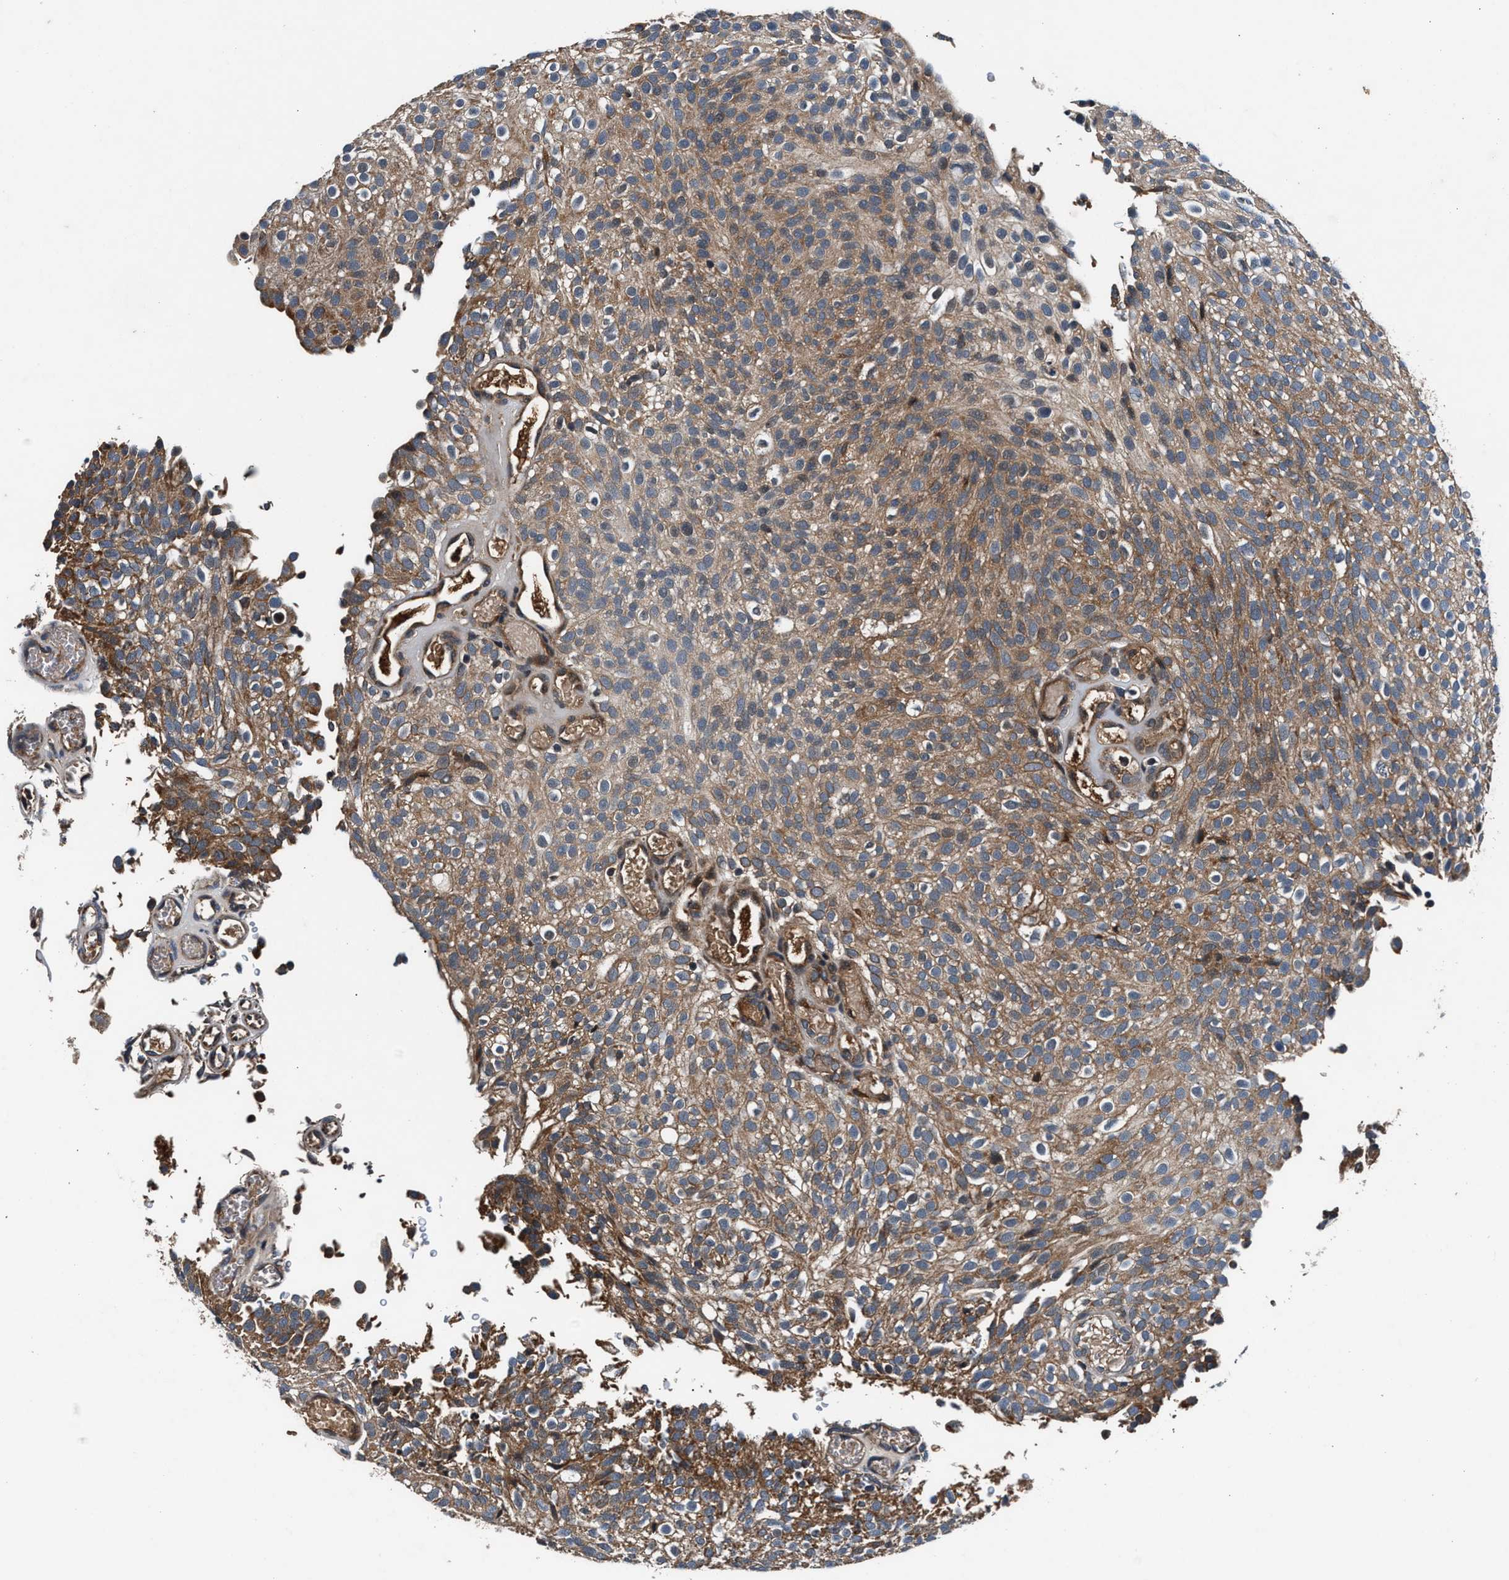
{"staining": {"intensity": "moderate", "quantity": ">75%", "location": "cytoplasmic/membranous"}, "tissue": "urothelial cancer", "cell_type": "Tumor cells", "image_type": "cancer", "snomed": [{"axis": "morphology", "description": "Urothelial carcinoma, Low grade"}, {"axis": "topography", "description": "Urinary bladder"}], "caption": "This is a histology image of immunohistochemistry (IHC) staining of urothelial carcinoma (low-grade), which shows moderate expression in the cytoplasmic/membranous of tumor cells.", "gene": "IMMT", "patient": {"sex": "male", "age": 78}}